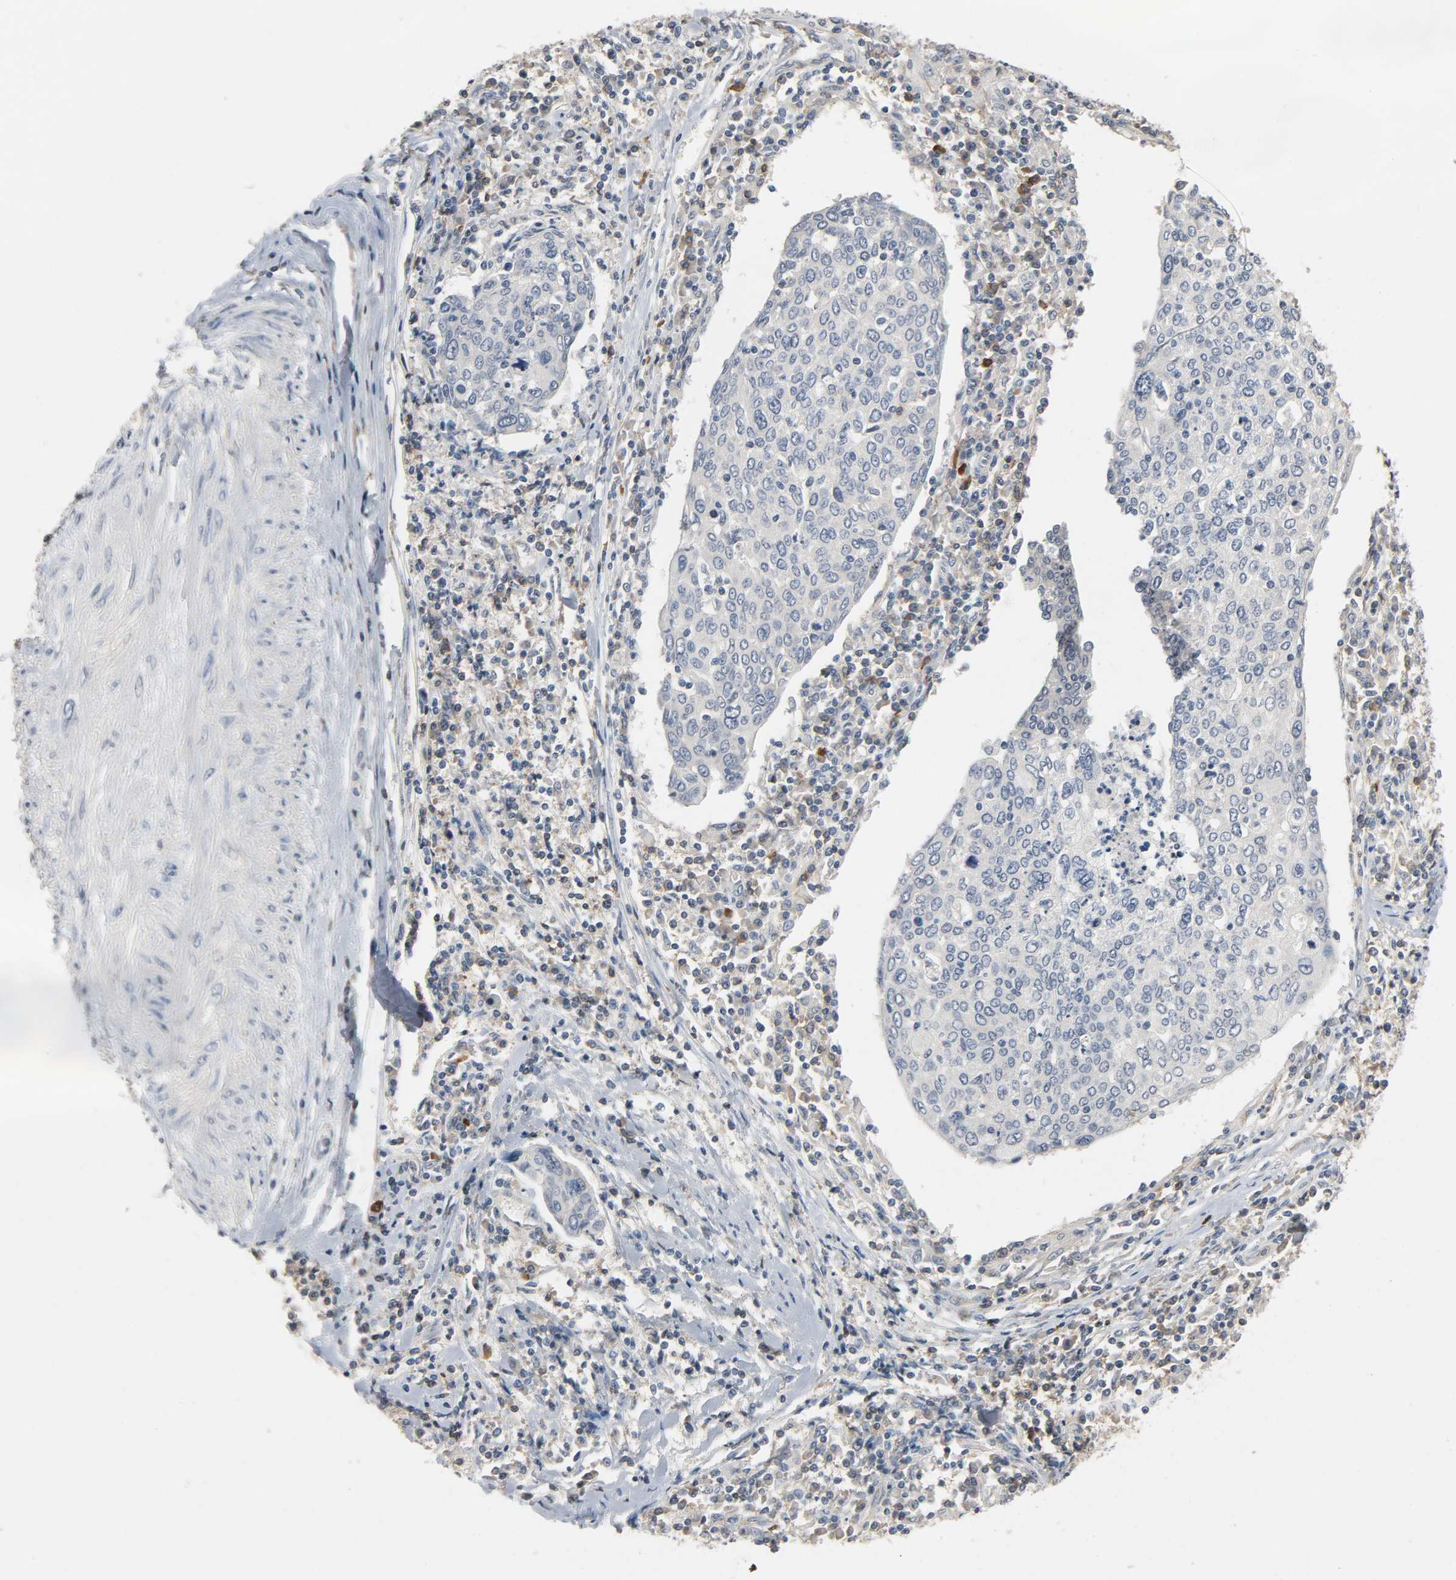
{"staining": {"intensity": "negative", "quantity": "none", "location": "none"}, "tissue": "cervical cancer", "cell_type": "Tumor cells", "image_type": "cancer", "snomed": [{"axis": "morphology", "description": "Squamous cell carcinoma, NOS"}, {"axis": "topography", "description": "Cervix"}], "caption": "The IHC micrograph has no significant staining in tumor cells of cervical cancer tissue.", "gene": "CD4", "patient": {"sex": "female", "age": 40}}